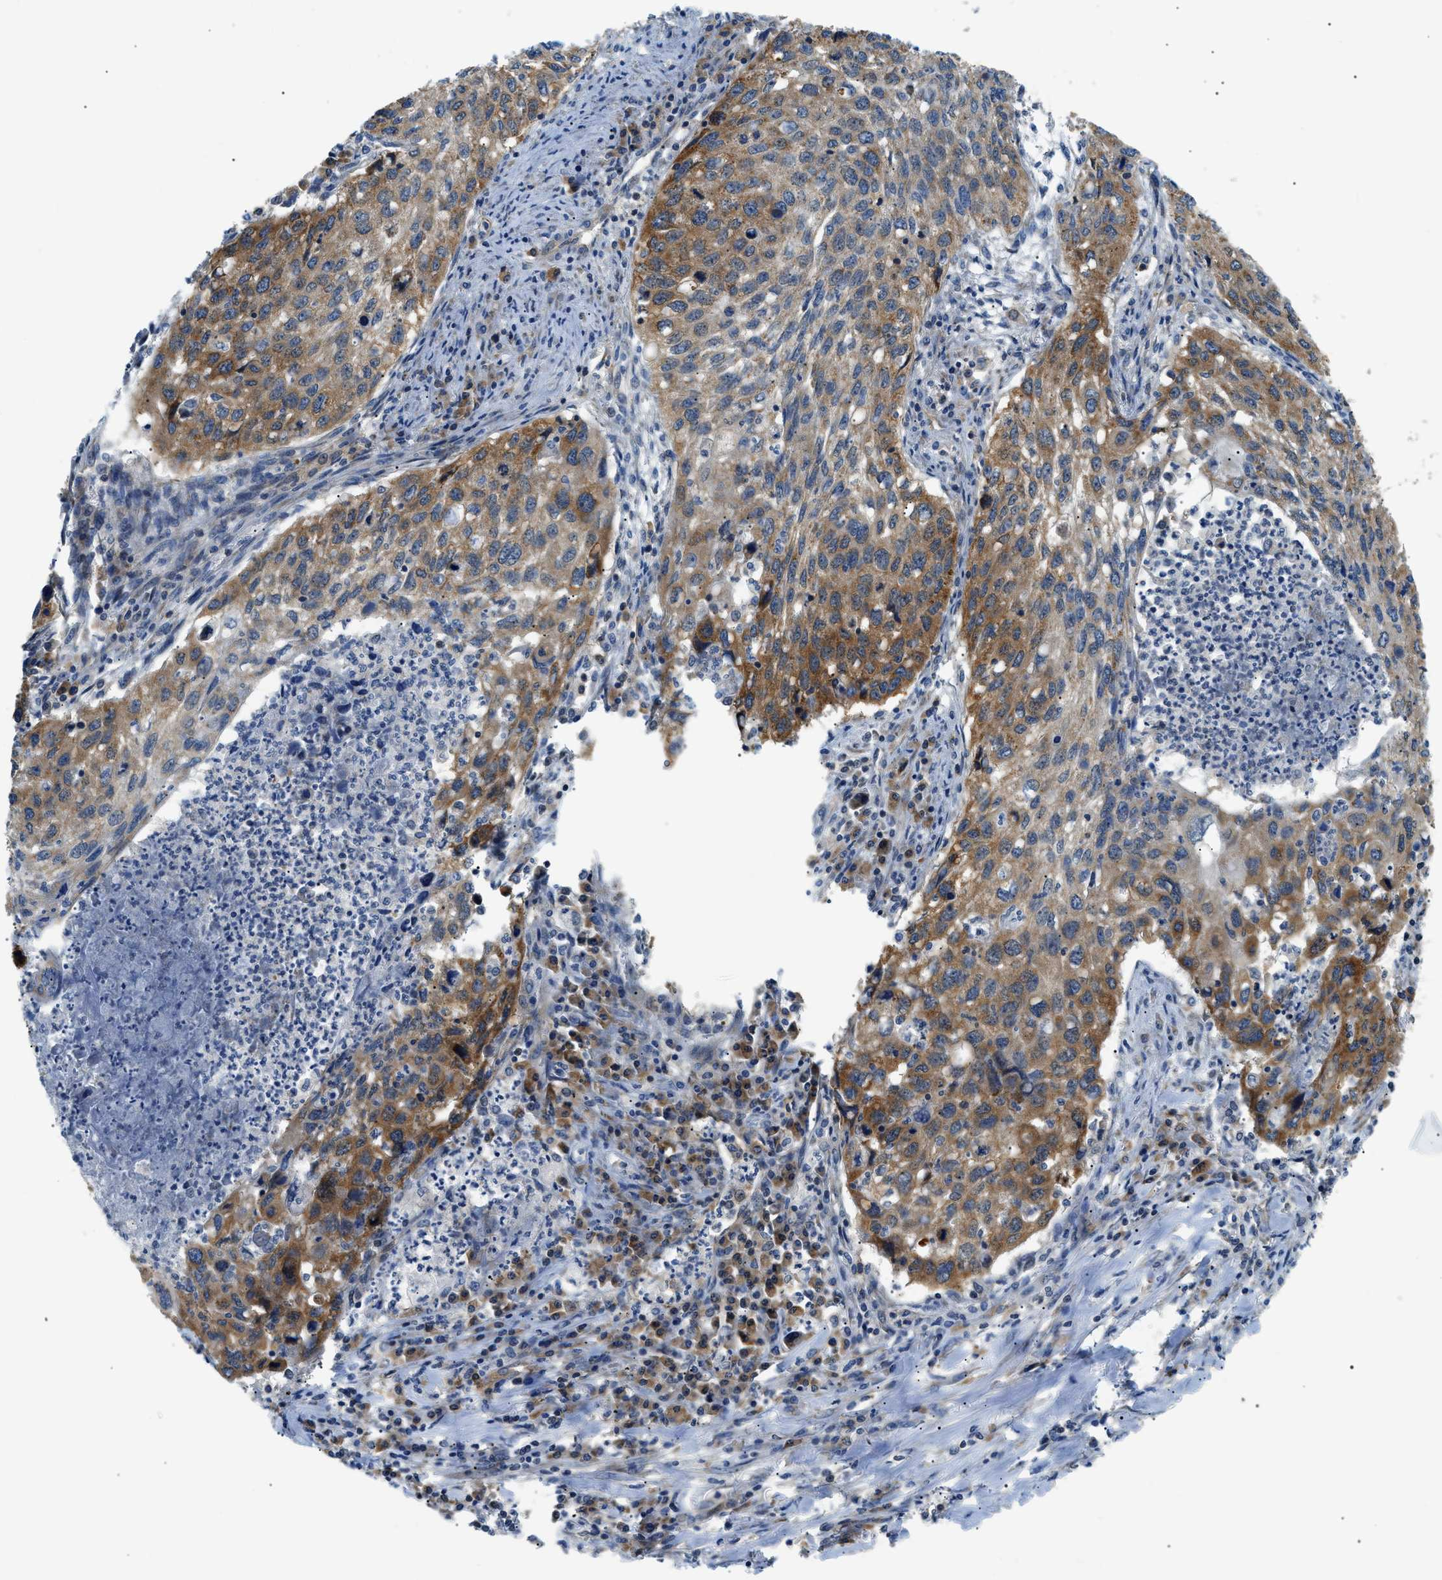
{"staining": {"intensity": "moderate", "quantity": ">75%", "location": "cytoplasmic/membranous"}, "tissue": "lung cancer", "cell_type": "Tumor cells", "image_type": "cancer", "snomed": [{"axis": "morphology", "description": "Squamous cell carcinoma, NOS"}, {"axis": "topography", "description": "Lung"}], "caption": "An image showing moderate cytoplasmic/membranous staining in about >75% of tumor cells in lung cancer (squamous cell carcinoma), as visualized by brown immunohistochemical staining.", "gene": "SRPK1", "patient": {"sex": "female", "age": 63}}